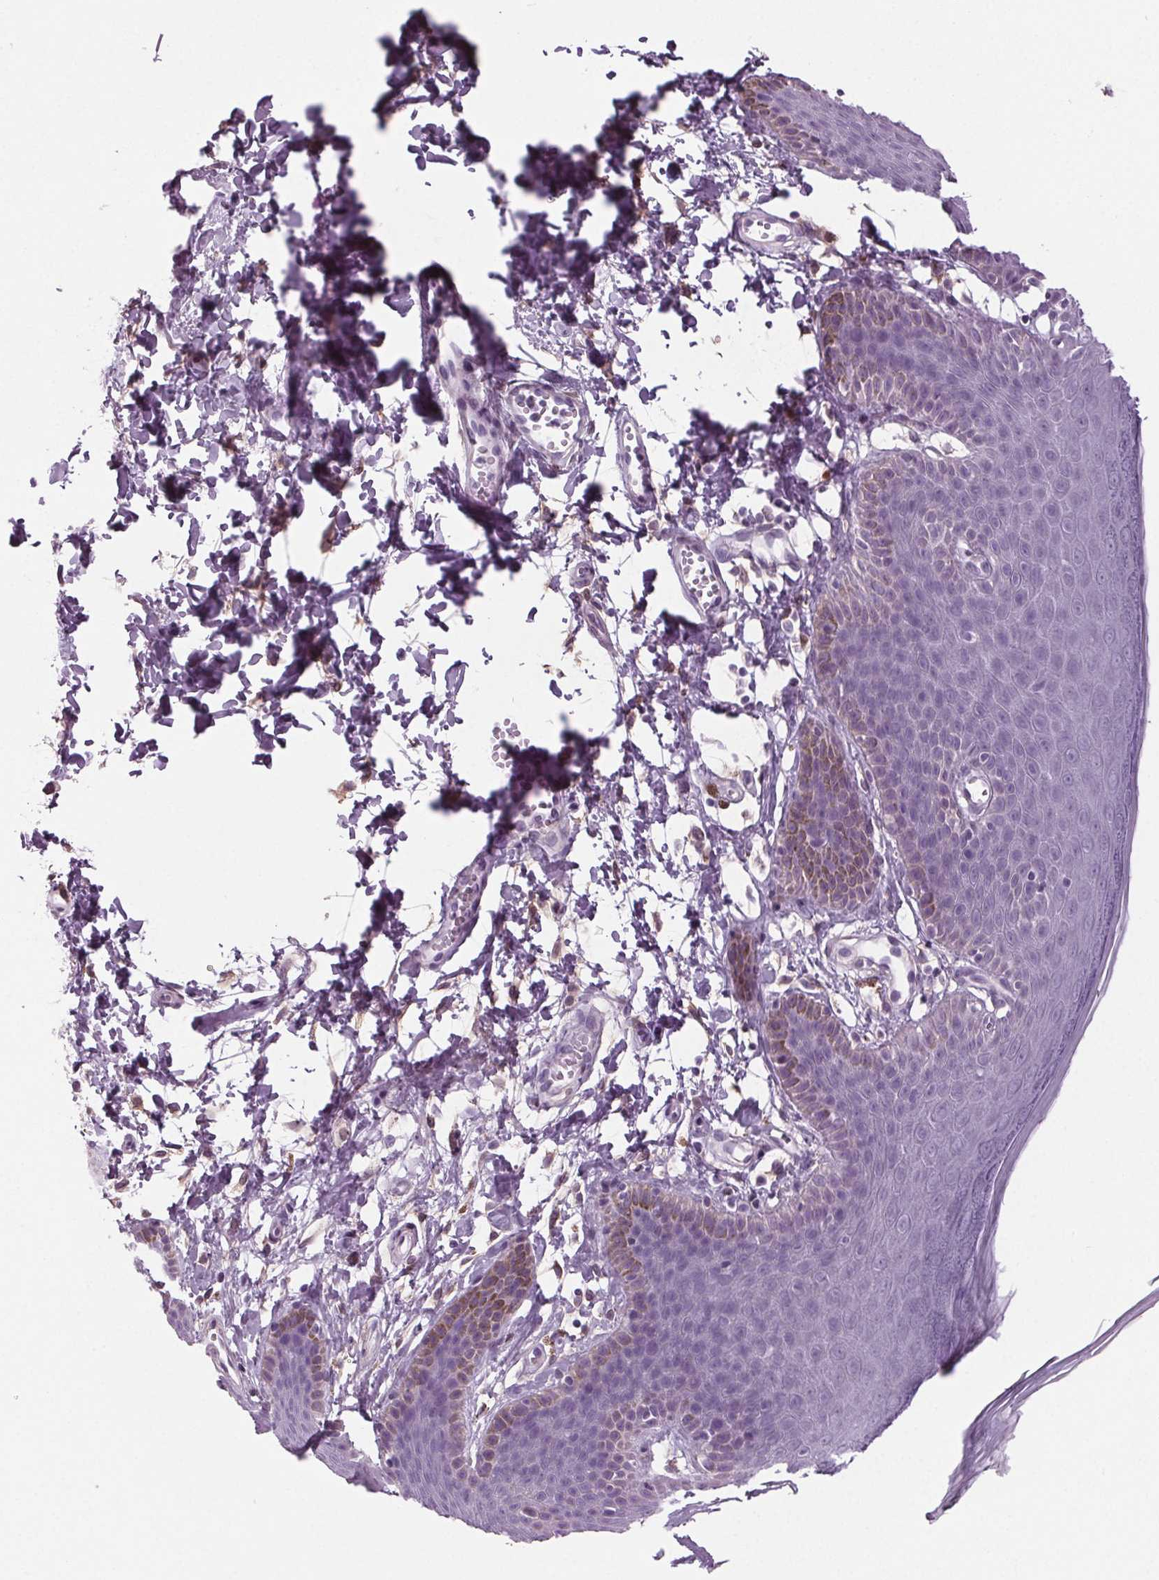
{"staining": {"intensity": "negative", "quantity": "none", "location": "none"}, "tissue": "skin", "cell_type": "Epidermal cells", "image_type": "normal", "snomed": [{"axis": "morphology", "description": "Normal tissue, NOS"}, {"axis": "topography", "description": "Anal"}], "caption": "IHC image of unremarkable skin: skin stained with DAB (3,3'-diaminobenzidine) demonstrates no significant protein expression in epidermal cells.", "gene": "BHLHE22", "patient": {"sex": "male", "age": 53}}